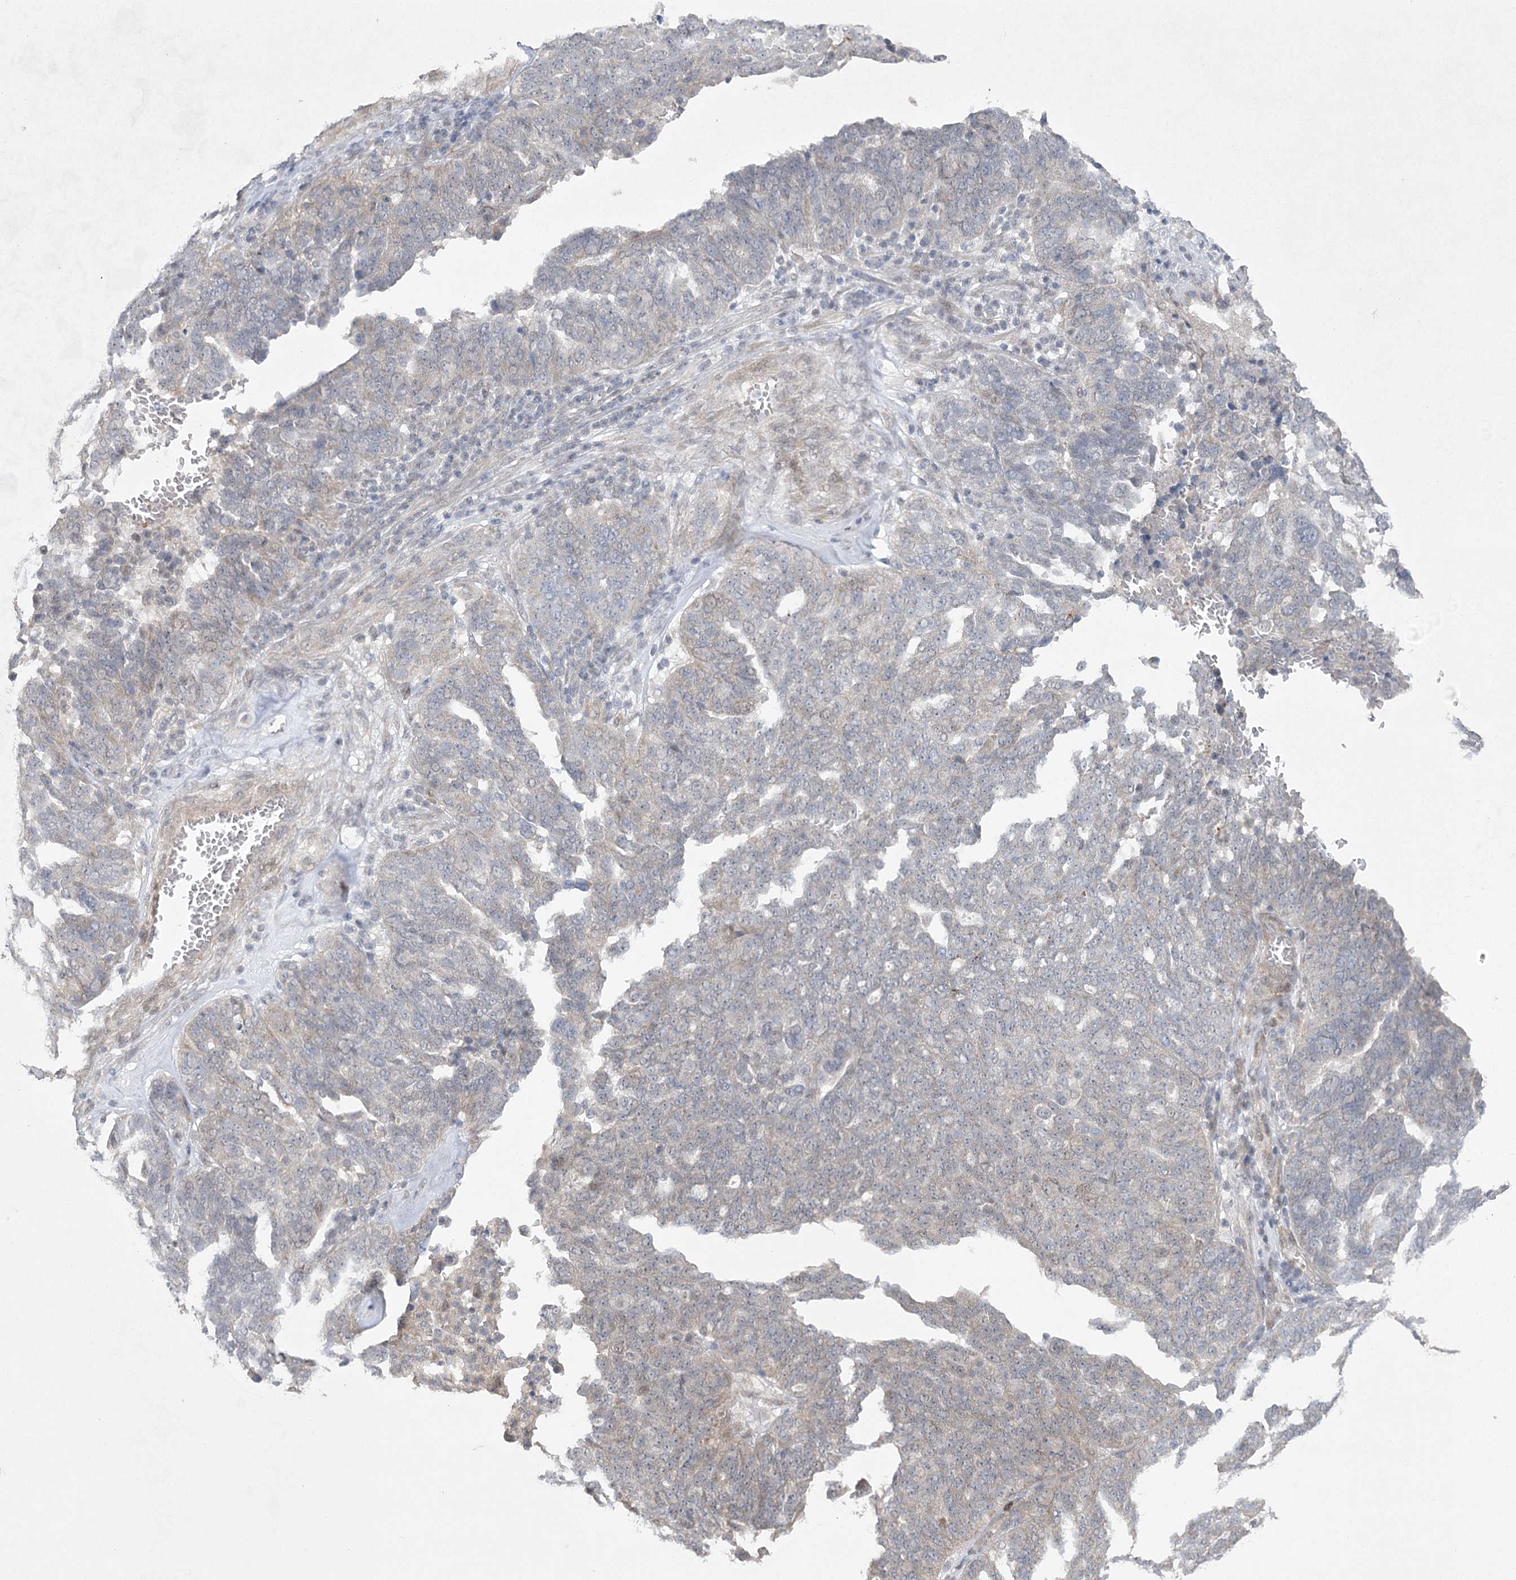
{"staining": {"intensity": "negative", "quantity": "none", "location": "none"}, "tissue": "ovarian cancer", "cell_type": "Tumor cells", "image_type": "cancer", "snomed": [{"axis": "morphology", "description": "Cystadenocarcinoma, serous, NOS"}, {"axis": "topography", "description": "Ovary"}], "caption": "A photomicrograph of ovarian cancer stained for a protein reveals no brown staining in tumor cells. Nuclei are stained in blue.", "gene": "AMTN", "patient": {"sex": "female", "age": 59}}